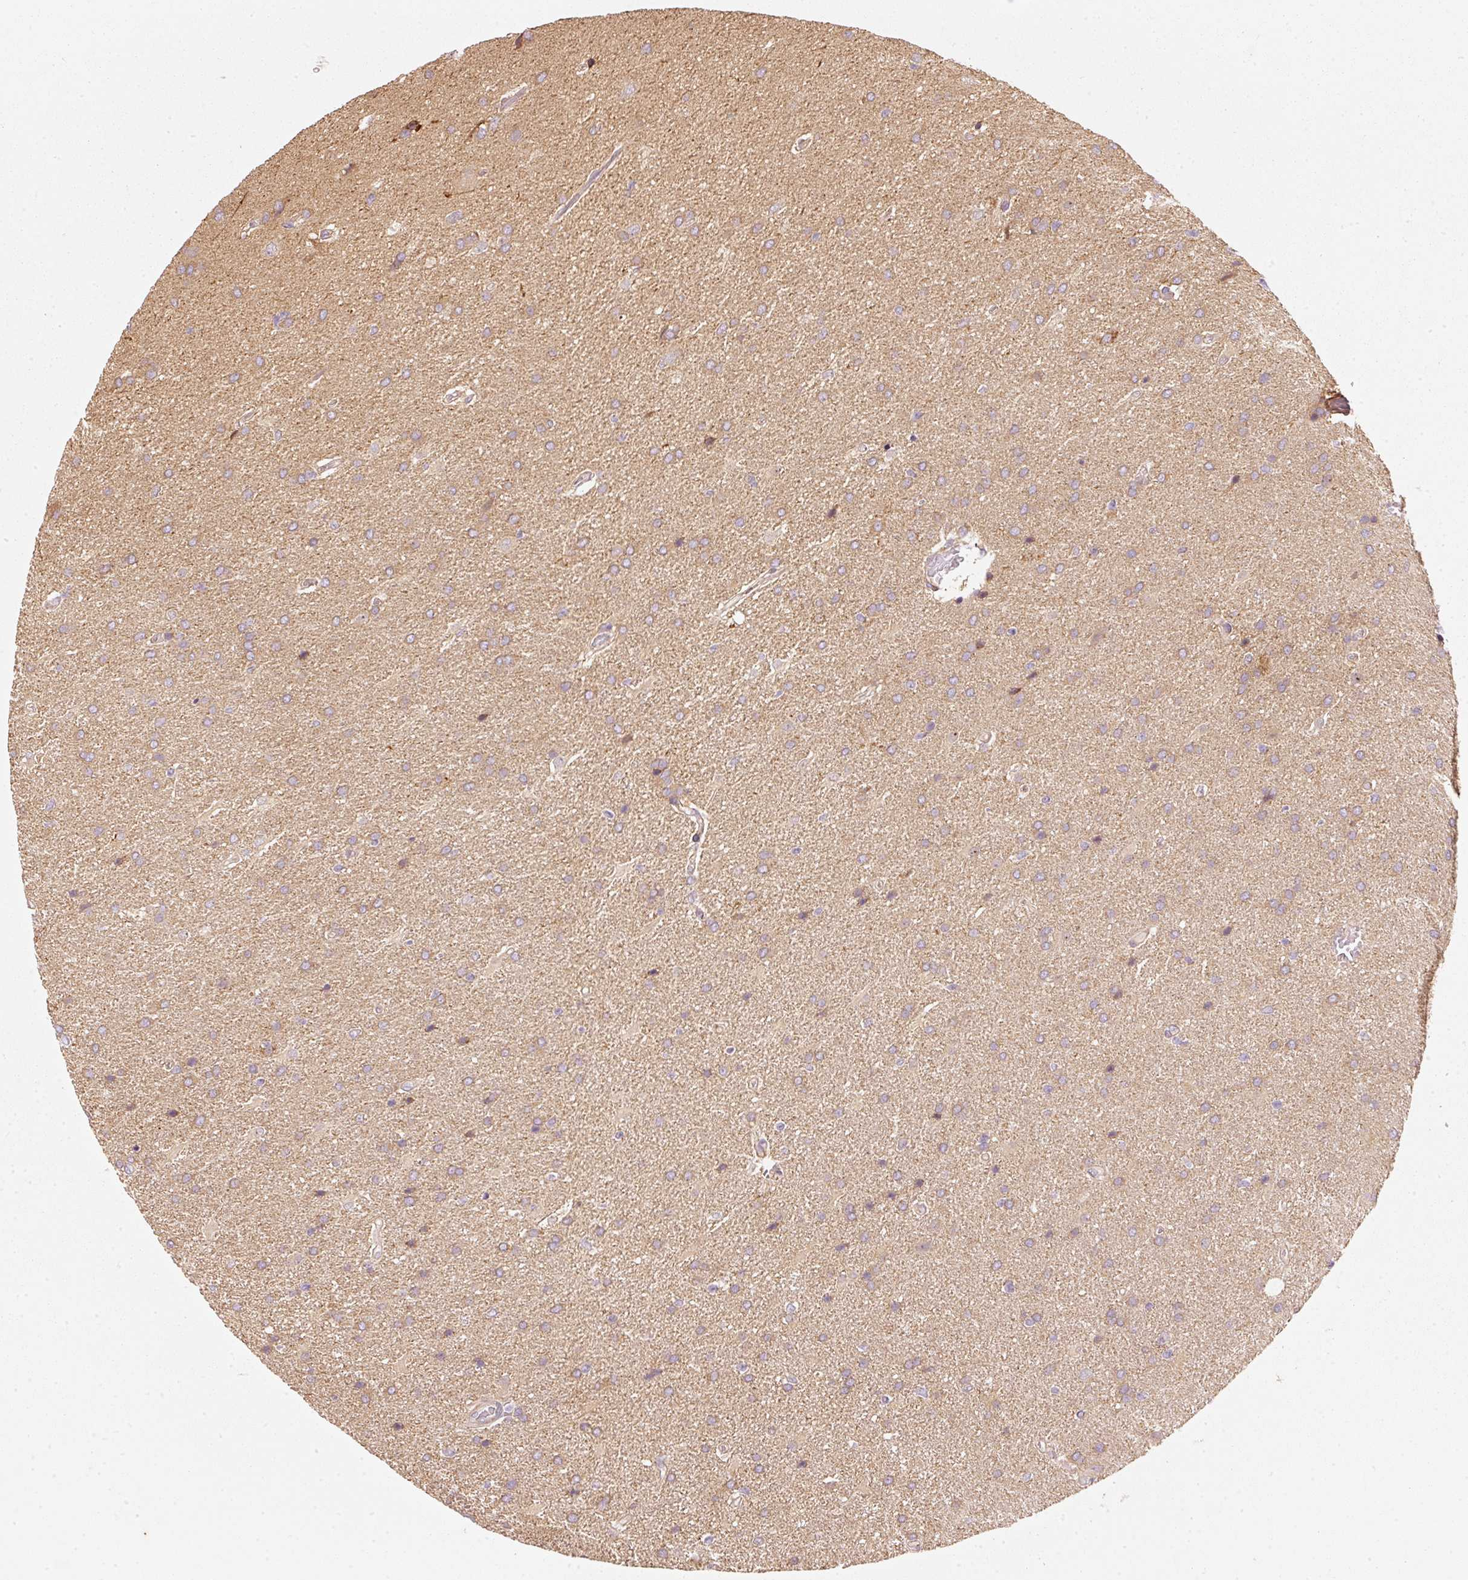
{"staining": {"intensity": "weak", "quantity": ">75%", "location": "cytoplasmic/membranous"}, "tissue": "glioma", "cell_type": "Tumor cells", "image_type": "cancer", "snomed": [{"axis": "morphology", "description": "Glioma, malignant, High grade"}, {"axis": "topography", "description": "Brain"}], "caption": "Immunohistochemistry of human malignant glioma (high-grade) demonstrates low levels of weak cytoplasmic/membranous staining in about >75% of tumor cells.", "gene": "RGL2", "patient": {"sex": "male", "age": 56}}